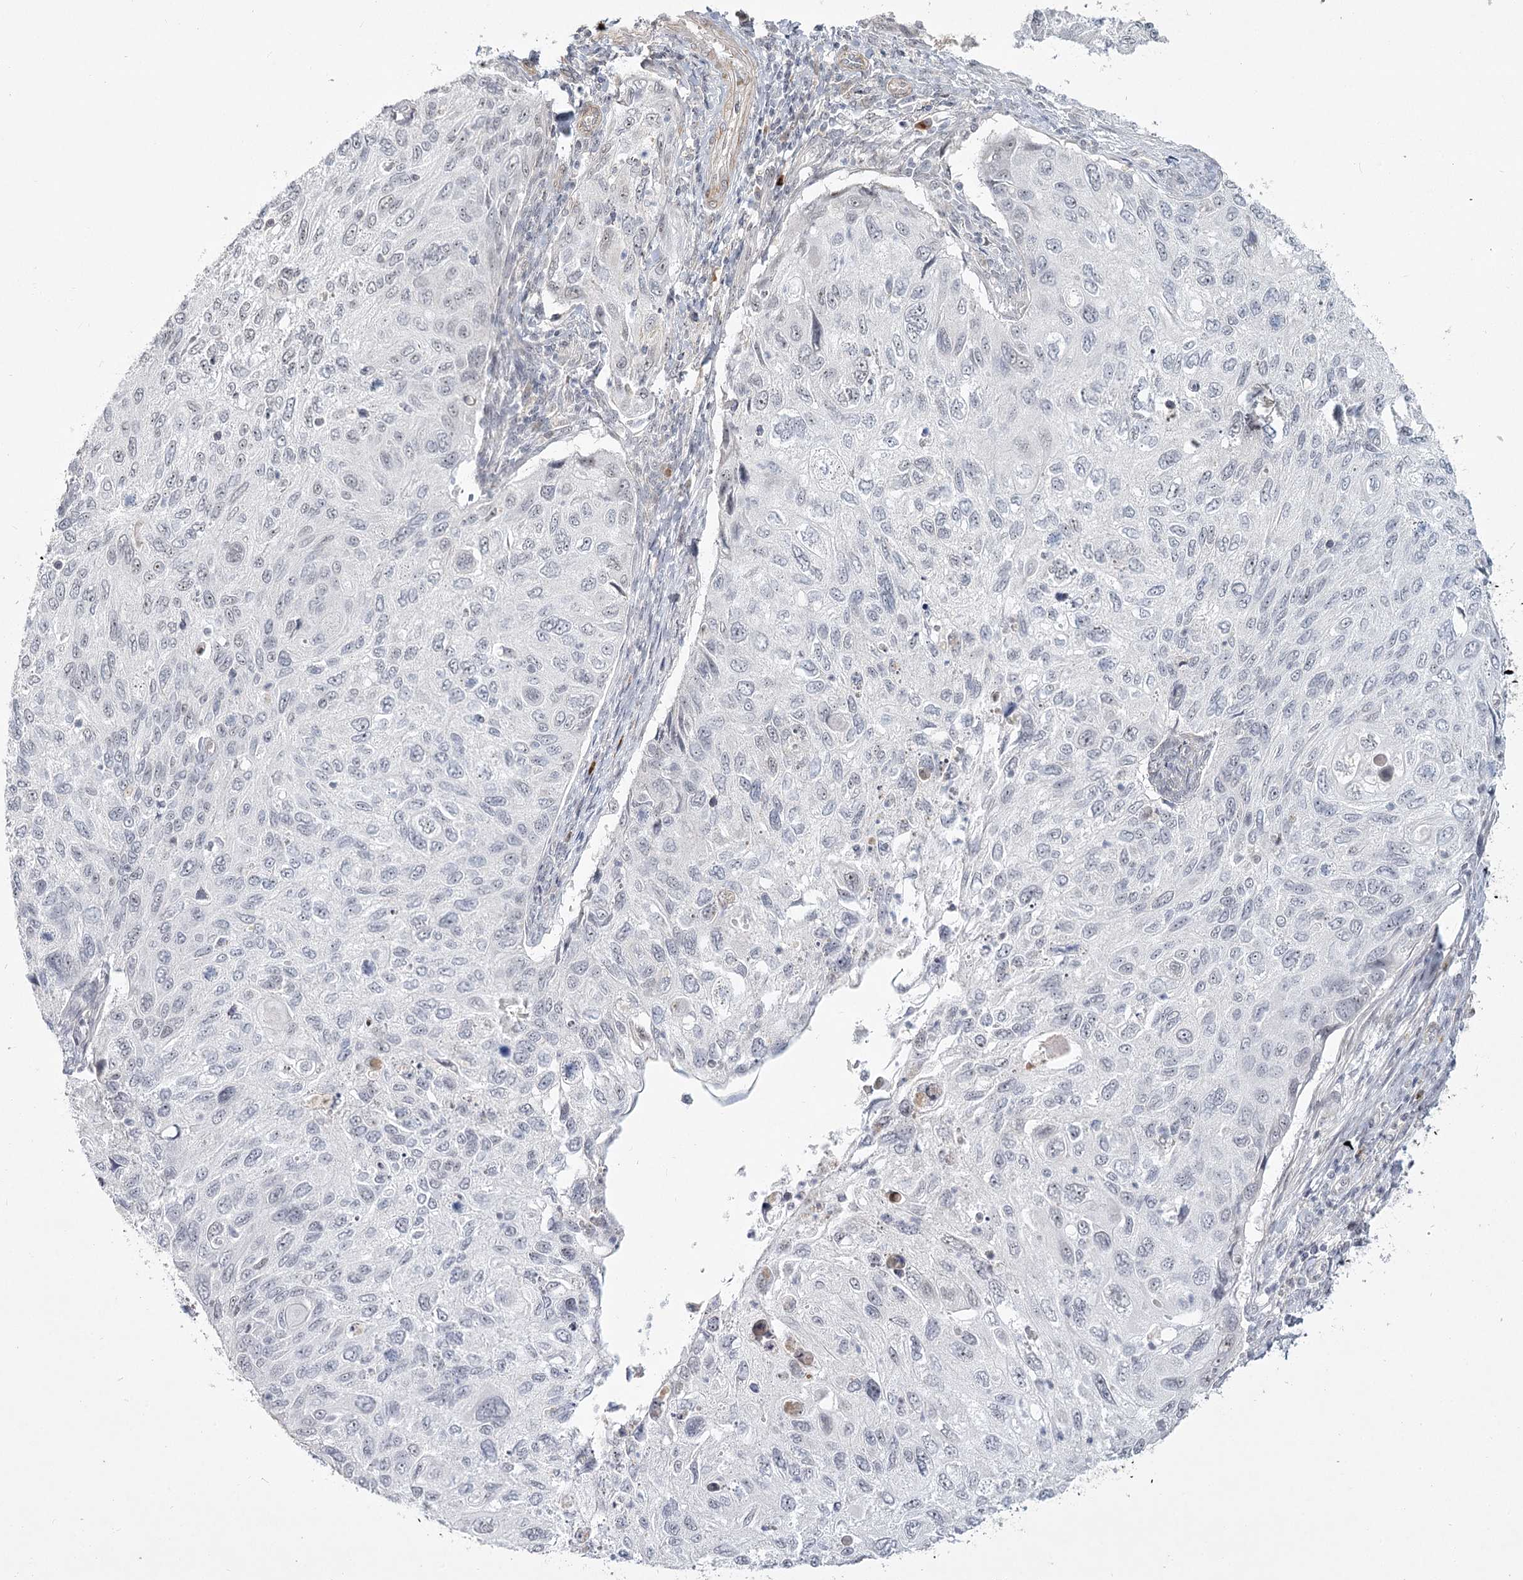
{"staining": {"intensity": "negative", "quantity": "none", "location": "none"}, "tissue": "cervical cancer", "cell_type": "Tumor cells", "image_type": "cancer", "snomed": [{"axis": "morphology", "description": "Squamous cell carcinoma, NOS"}, {"axis": "topography", "description": "Cervix"}], "caption": "A high-resolution histopathology image shows IHC staining of cervical squamous cell carcinoma, which shows no significant positivity in tumor cells.", "gene": "EXOSC7", "patient": {"sex": "female", "age": 70}}